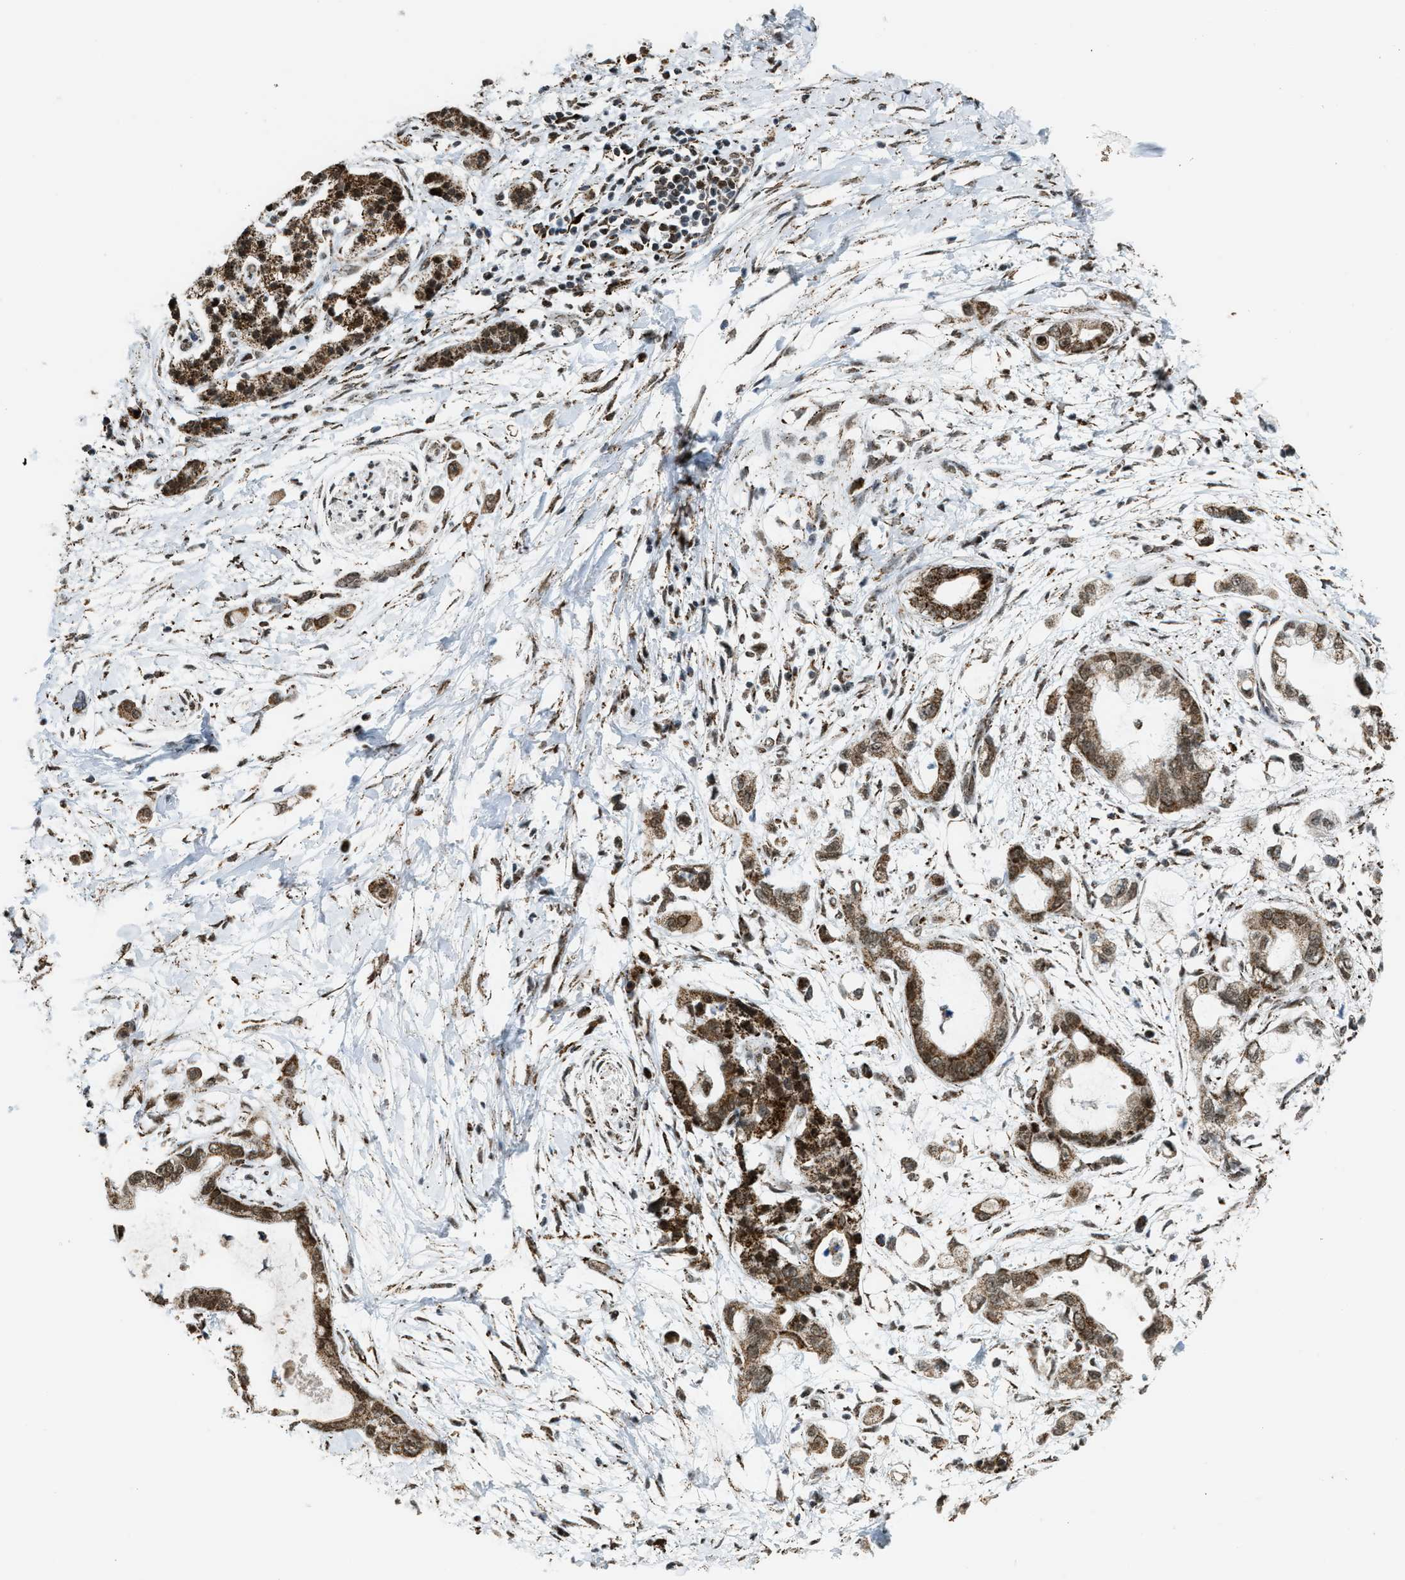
{"staining": {"intensity": "moderate", "quantity": ">75%", "location": "cytoplasmic/membranous"}, "tissue": "pancreatic cancer", "cell_type": "Tumor cells", "image_type": "cancer", "snomed": [{"axis": "morphology", "description": "Adenocarcinoma, NOS"}, {"axis": "topography", "description": "Pancreas"}], "caption": "Pancreatic cancer (adenocarcinoma) stained with a brown dye exhibits moderate cytoplasmic/membranous positive staining in approximately >75% of tumor cells.", "gene": "HIBADH", "patient": {"sex": "male", "age": 59}}